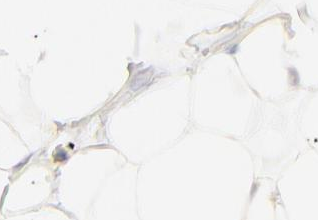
{"staining": {"intensity": "weak", "quantity": "25%-75%", "location": "cytoplasmic/membranous"}, "tissue": "adipose tissue", "cell_type": "Adipocytes", "image_type": "normal", "snomed": [{"axis": "morphology", "description": "Normal tissue, NOS"}, {"axis": "topography", "description": "Soft tissue"}], "caption": "The image shows a brown stain indicating the presence of a protein in the cytoplasmic/membranous of adipocytes in adipose tissue.", "gene": "NKX2", "patient": {"sex": "male", "age": 26}}